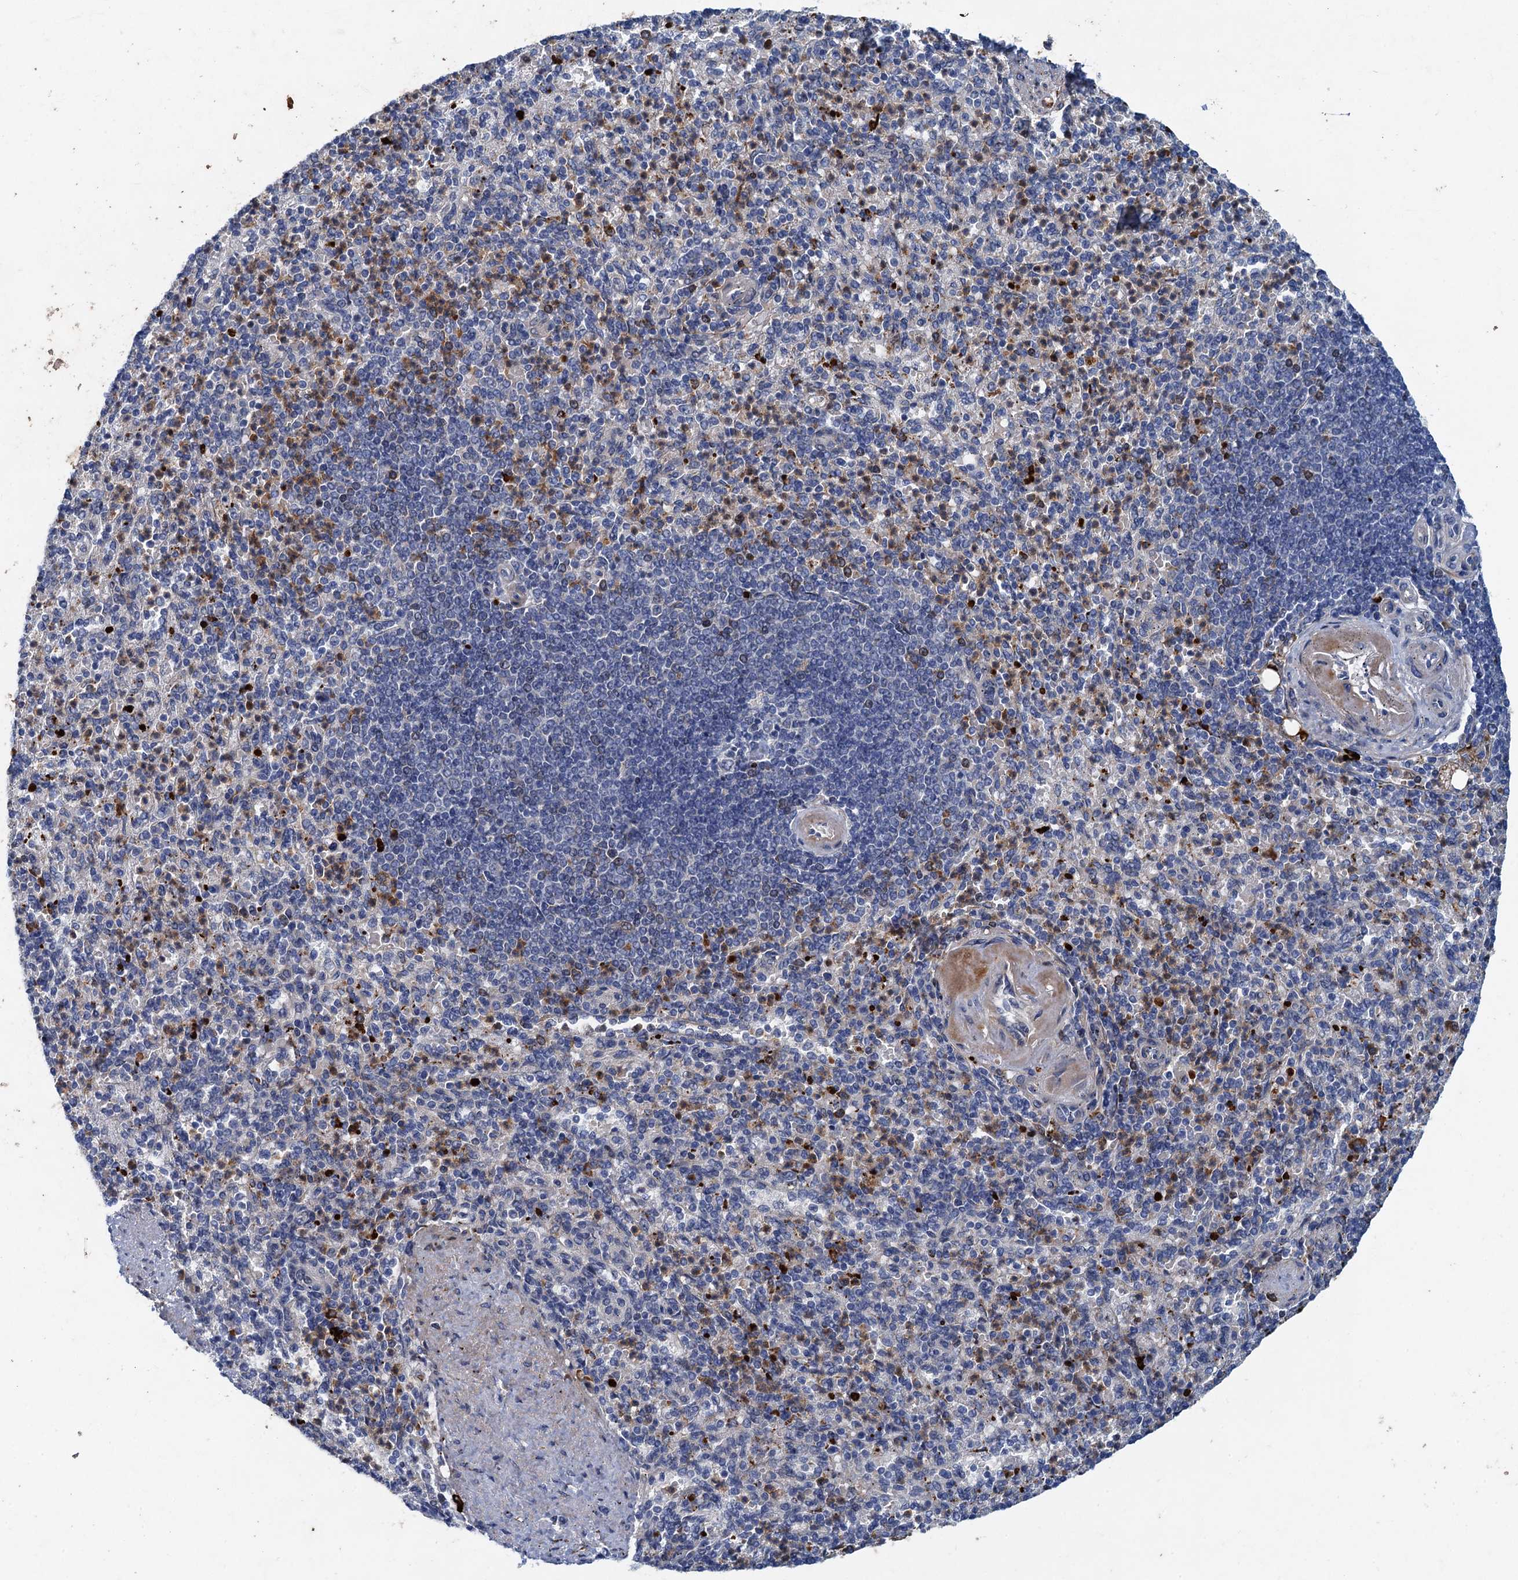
{"staining": {"intensity": "moderate", "quantity": "<25%", "location": "cytoplasmic/membranous"}, "tissue": "spleen", "cell_type": "Cells in red pulp", "image_type": "normal", "snomed": [{"axis": "morphology", "description": "Normal tissue, NOS"}, {"axis": "topography", "description": "Spleen"}], "caption": "Spleen stained with IHC reveals moderate cytoplasmic/membranous staining in approximately <25% of cells in red pulp. The protein is stained brown, and the nuclei are stained in blue (DAB IHC with brightfield microscopy, high magnification).", "gene": "TPCN1", "patient": {"sex": "female", "age": 74}}